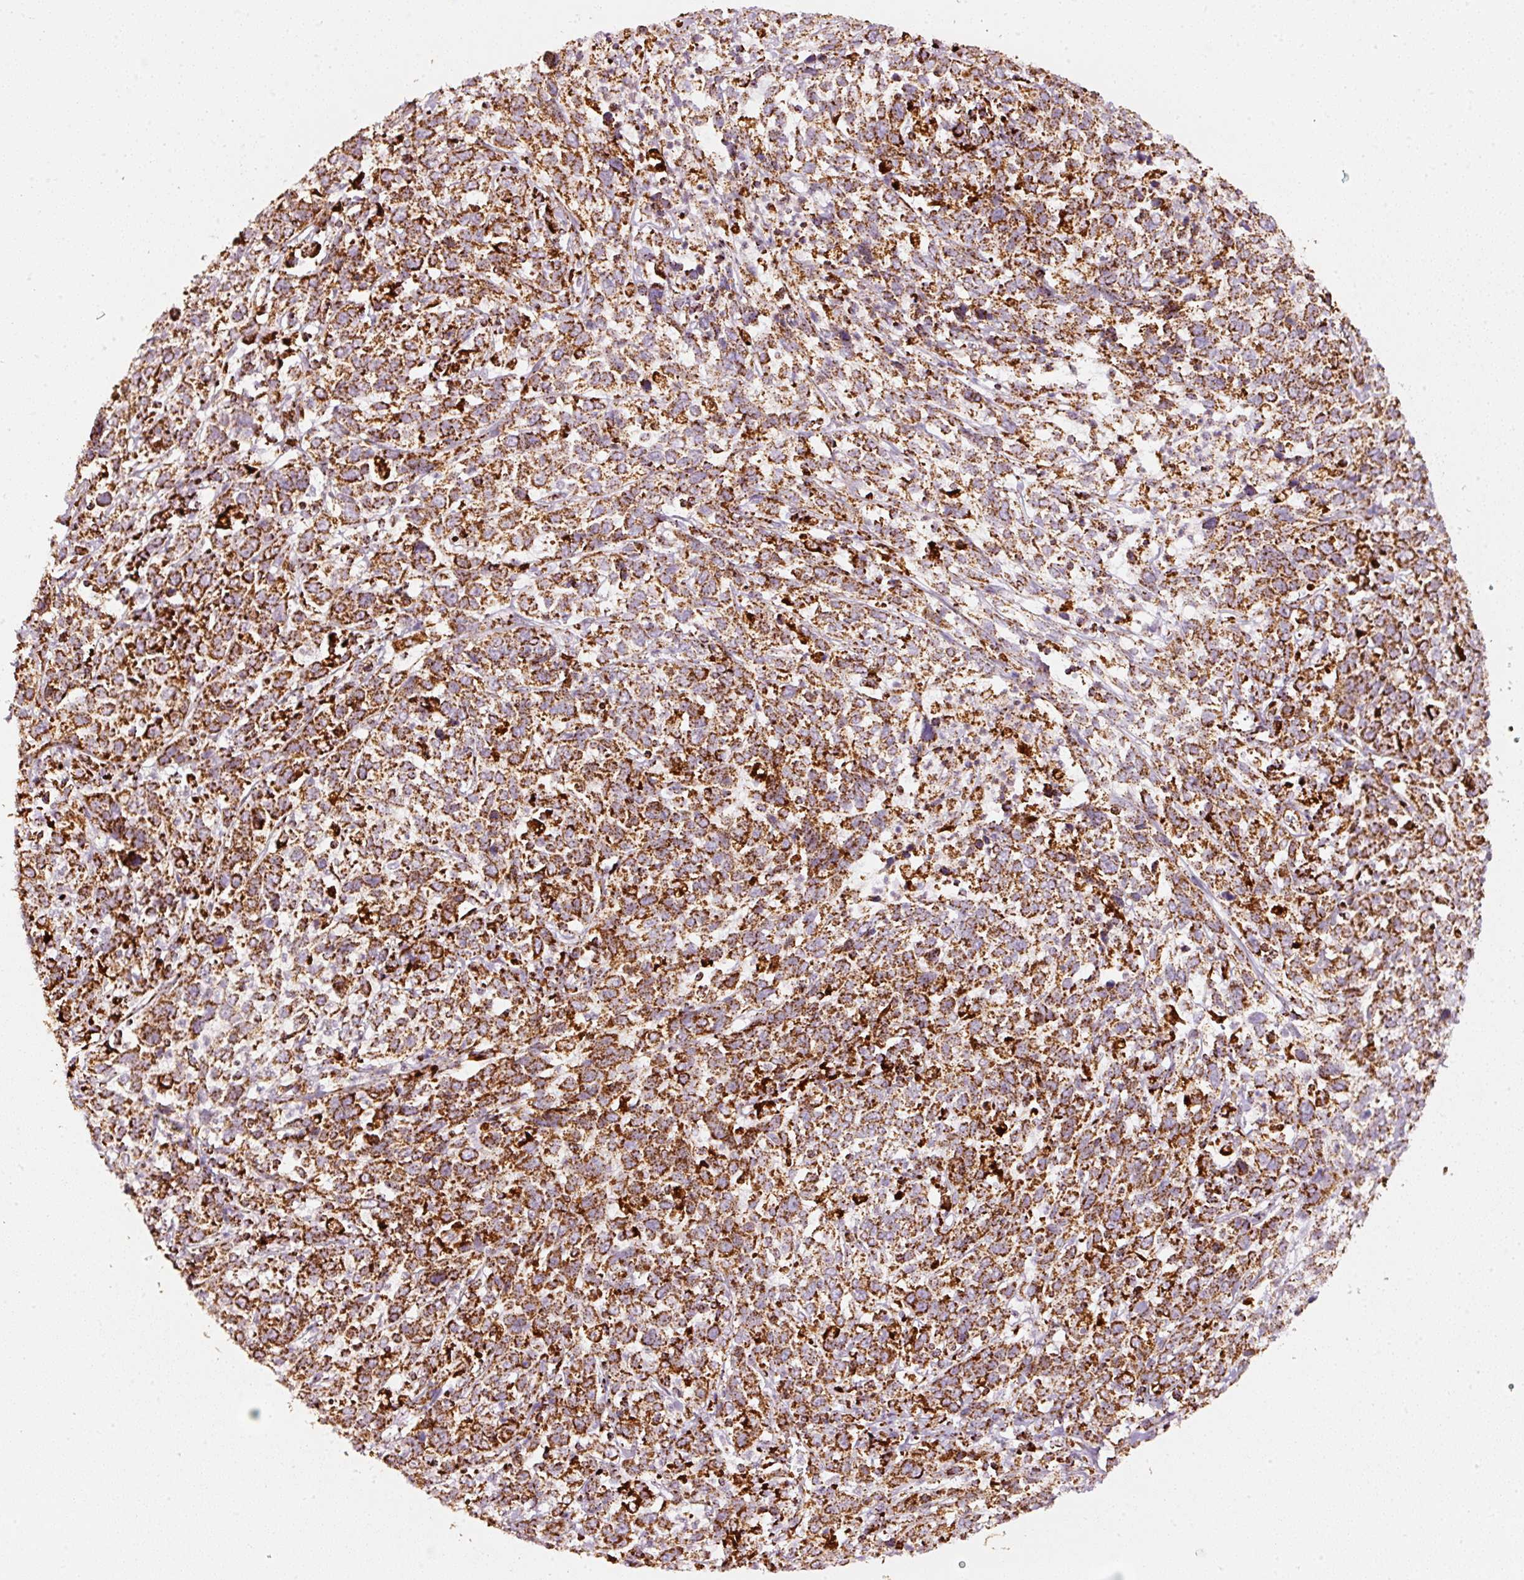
{"staining": {"intensity": "strong", "quantity": ">75%", "location": "cytoplasmic/membranous"}, "tissue": "cervical cancer", "cell_type": "Tumor cells", "image_type": "cancer", "snomed": [{"axis": "morphology", "description": "Squamous cell carcinoma, NOS"}, {"axis": "topography", "description": "Cervix"}], "caption": "Strong cytoplasmic/membranous protein expression is appreciated in approximately >75% of tumor cells in squamous cell carcinoma (cervical).", "gene": "UQCRC1", "patient": {"sex": "female", "age": 46}}